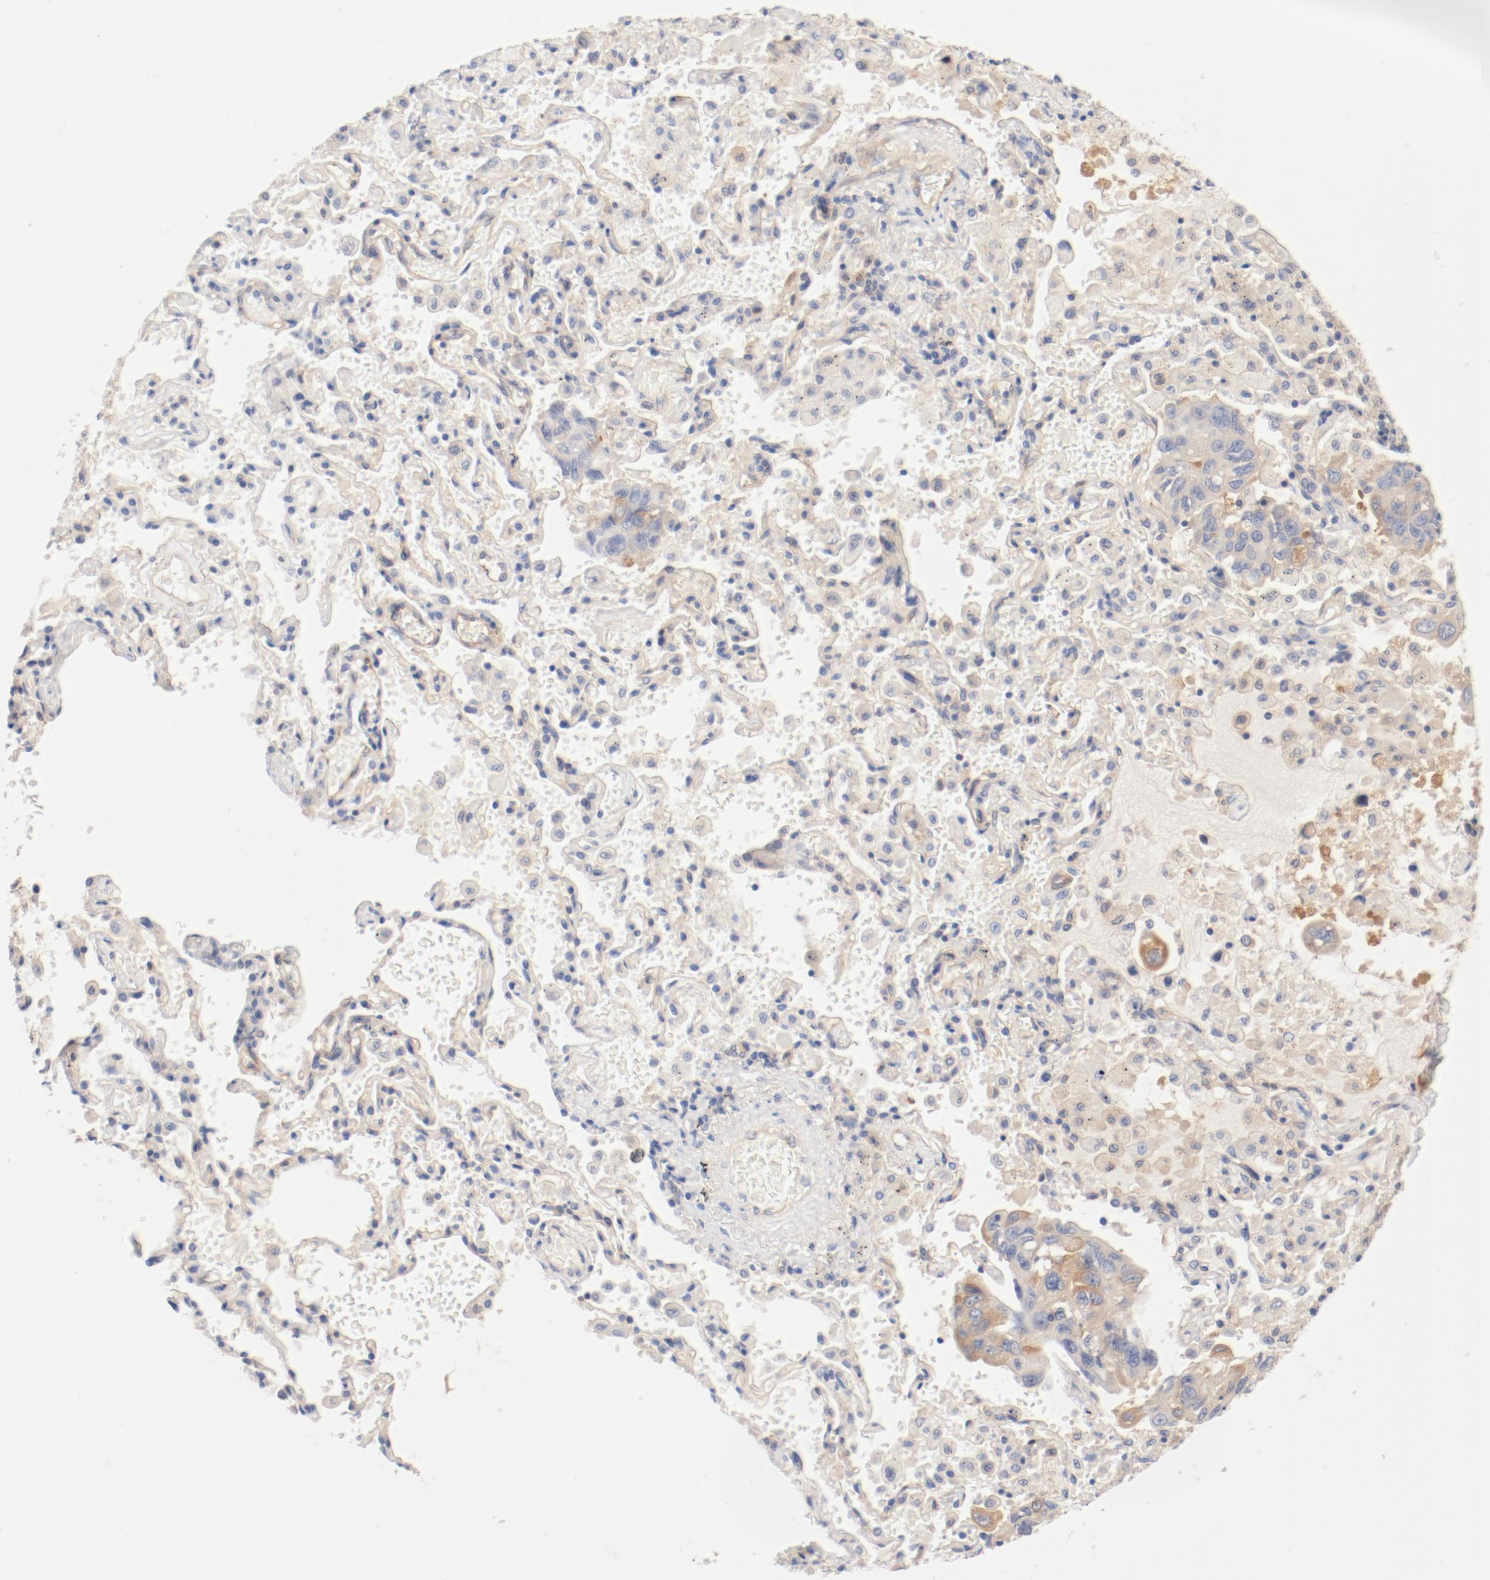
{"staining": {"intensity": "moderate", "quantity": ">75%", "location": "cytoplasmic/membranous"}, "tissue": "lung cancer", "cell_type": "Tumor cells", "image_type": "cancer", "snomed": [{"axis": "morphology", "description": "Adenocarcinoma, NOS"}, {"axis": "topography", "description": "Lung"}], "caption": "IHC staining of lung cancer (adenocarcinoma), which displays medium levels of moderate cytoplasmic/membranous positivity in about >75% of tumor cells indicating moderate cytoplasmic/membranous protein staining. The staining was performed using DAB (3,3'-diaminobenzidine) (brown) for protein detection and nuclei were counterstained in hematoxylin (blue).", "gene": "DYNC1H1", "patient": {"sex": "male", "age": 64}}